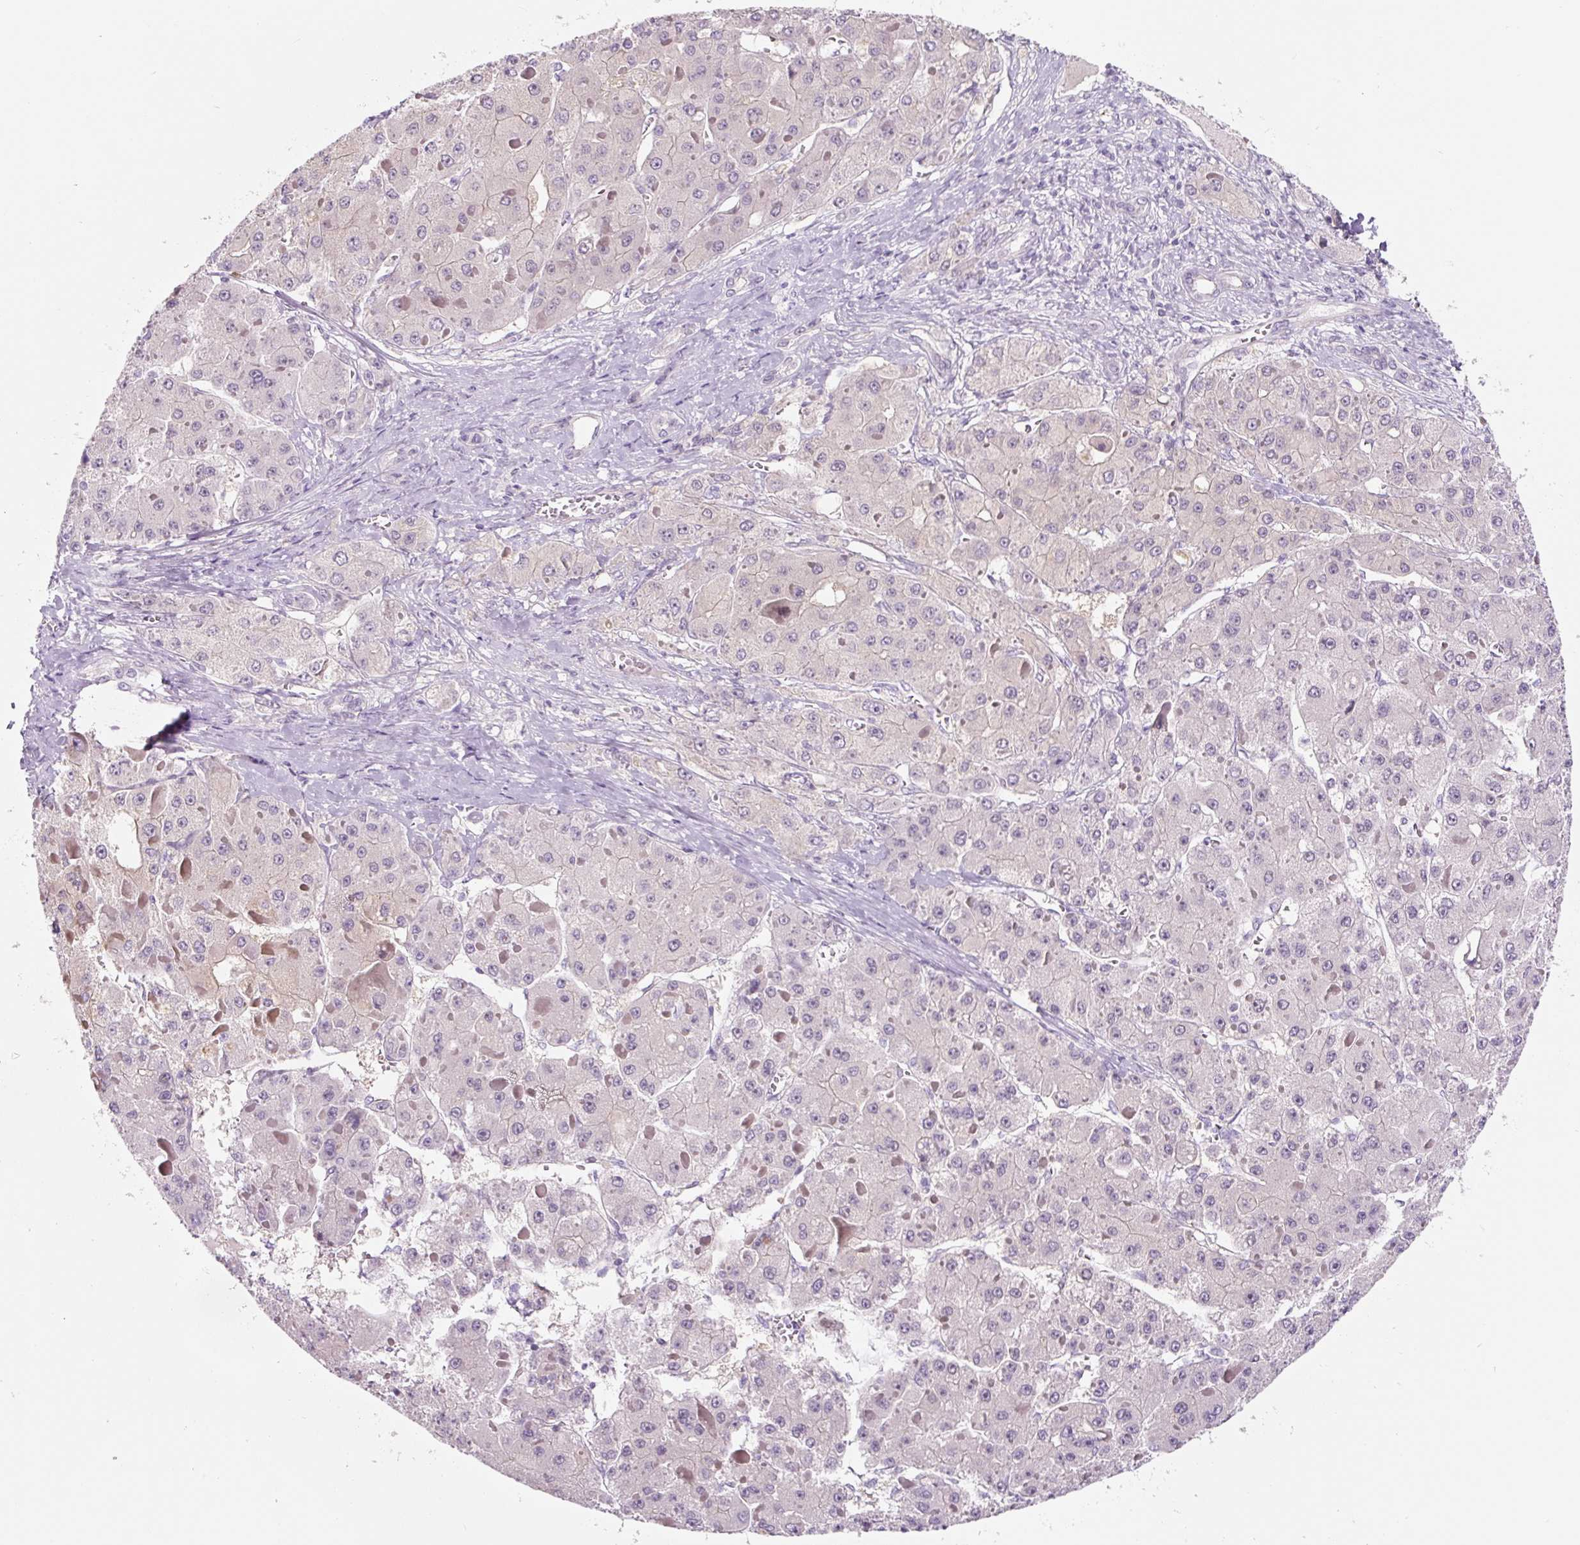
{"staining": {"intensity": "negative", "quantity": "none", "location": "none"}, "tissue": "liver cancer", "cell_type": "Tumor cells", "image_type": "cancer", "snomed": [{"axis": "morphology", "description": "Carcinoma, Hepatocellular, NOS"}, {"axis": "topography", "description": "Liver"}], "caption": "Histopathology image shows no protein positivity in tumor cells of hepatocellular carcinoma (liver) tissue.", "gene": "CCL25", "patient": {"sex": "female", "age": 73}}